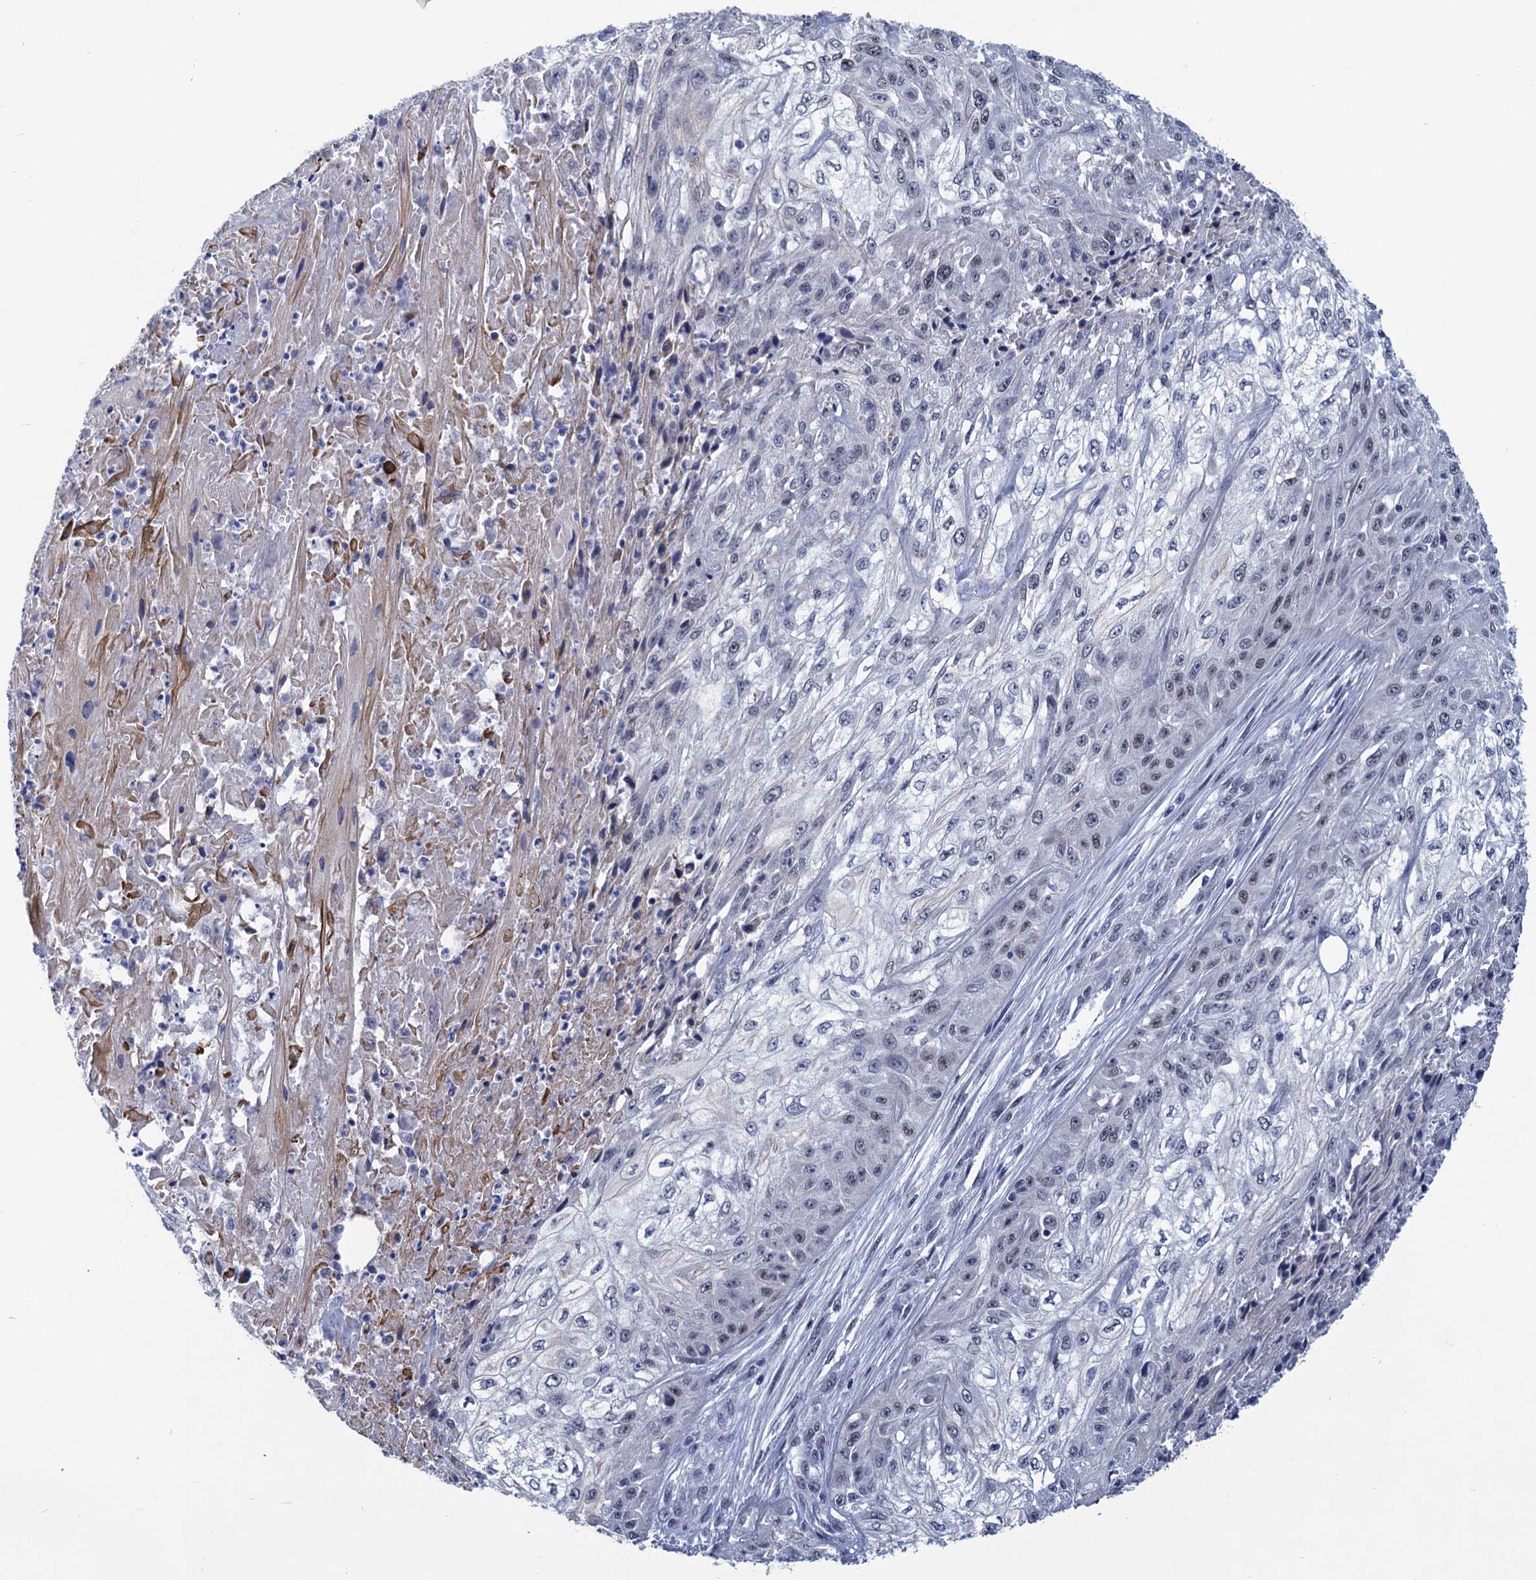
{"staining": {"intensity": "weak", "quantity": "<25%", "location": "nuclear"}, "tissue": "skin cancer", "cell_type": "Tumor cells", "image_type": "cancer", "snomed": [{"axis": "morphology", "description": "Squamous cell carcinoma, NOS"}, {"axis": "morphology", "description": "Squamous cell carcinoma, metastatic, NOS"}, {"axis": "topography", "description": "Skin"}, {"axis": "topography", "description": "Lymph node"}], "caption": "Tumor cells show no significant protein expression in skin cancer. (DAB IHC with hematoxylin counter stain).", "gene": "GINS3", "patient": {"sex": "male", "age": 75}}